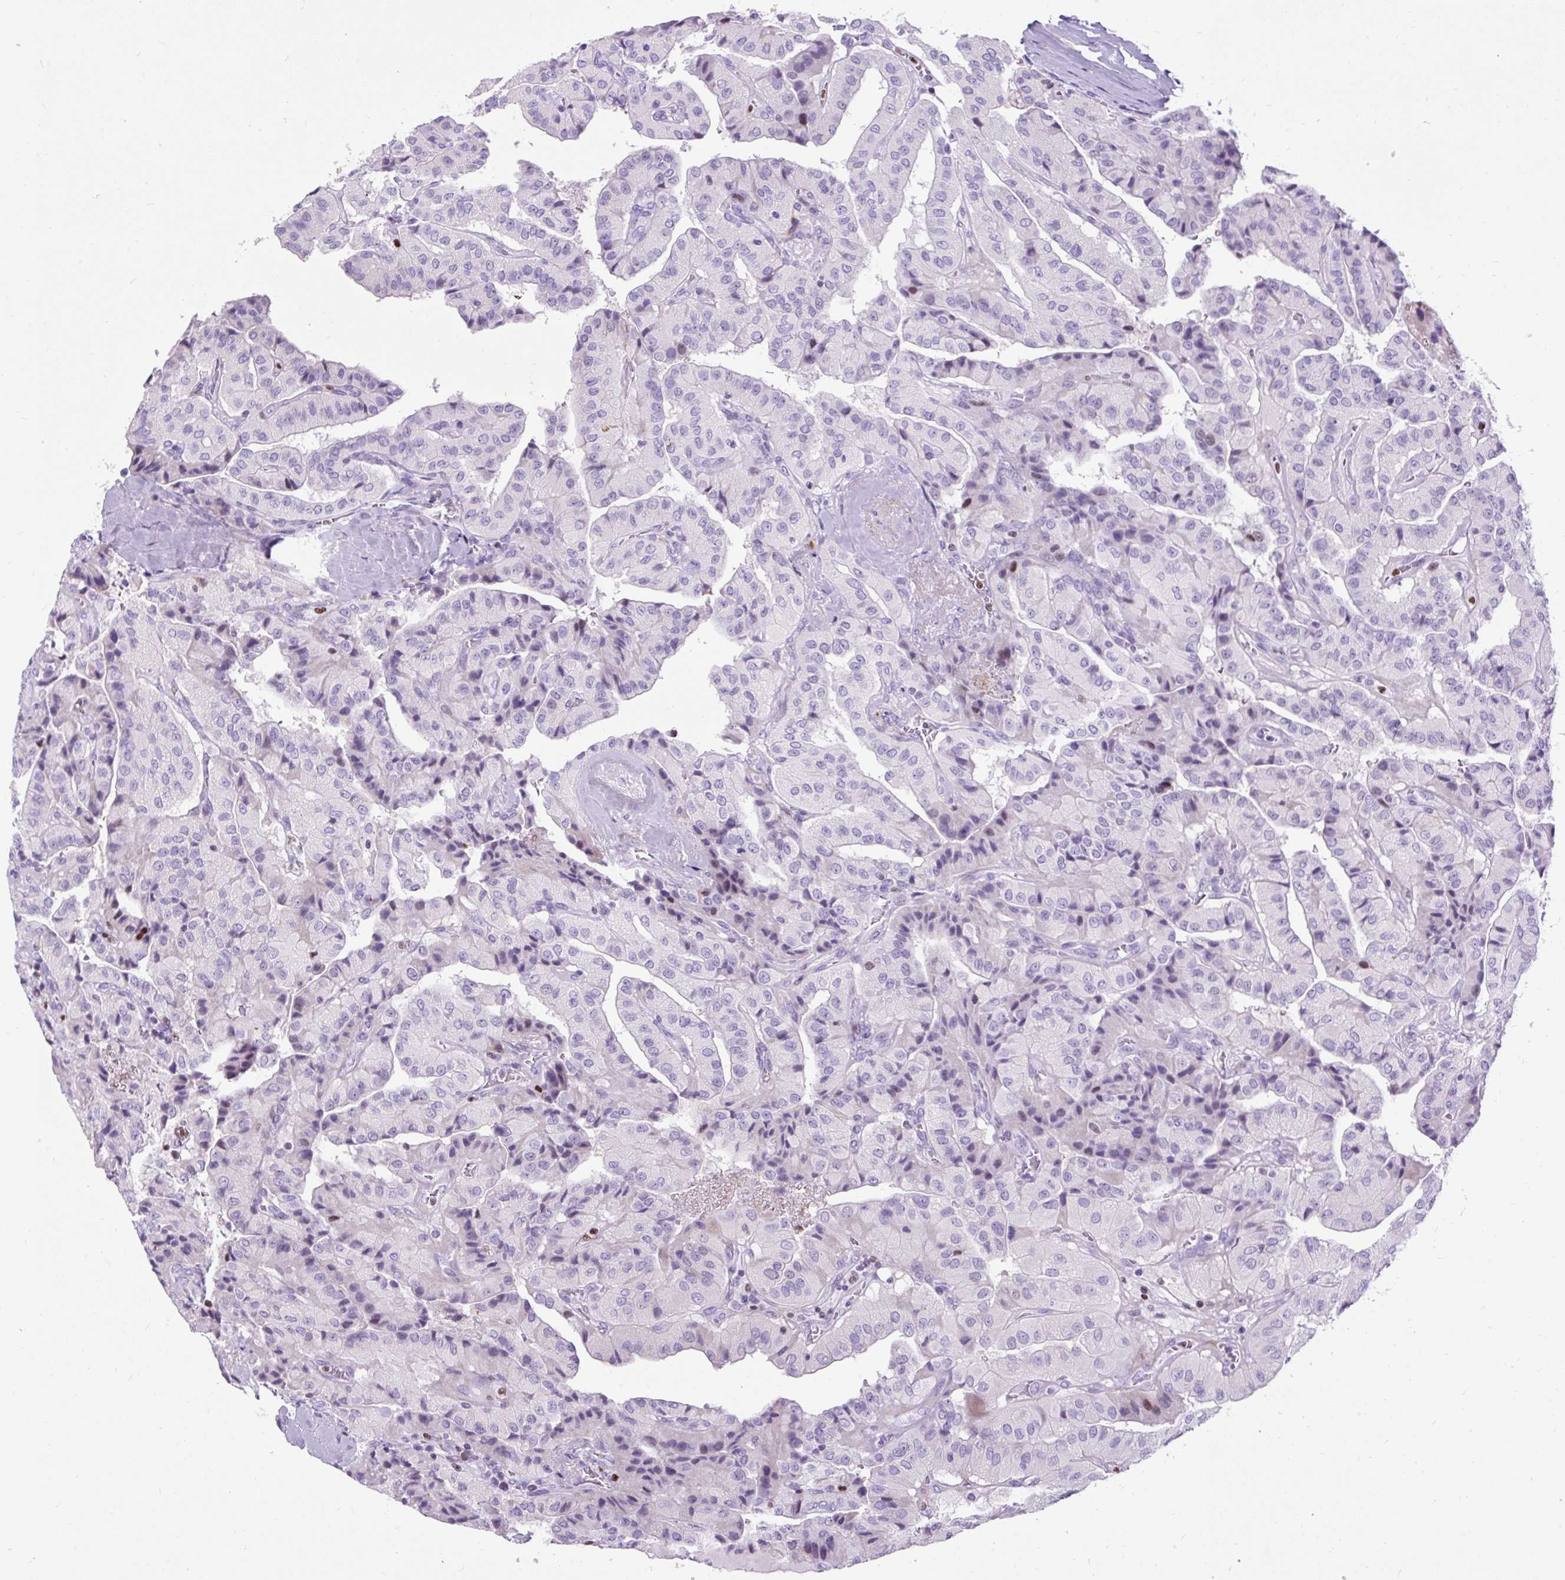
{"staining": {"intensity": "negative", "quantity": "none", "location": "none"}, "tissue": "thyroid cancer", "cell_type": "Tumor cells", "image_type": "cancer", "snomed": [{"axis": "morphology", "description": "Normal tissue, NOS"}, {"axis": "morphology", "description": "Papillary adenocarcinoma, NOS"}, {"axis": "topography", "description": "Thyroid gland"}], "caption": "Human papillary adenocarcinoma (thyroid) stained for a protein using immunohistochemistry demonstrates no expression in tumor cells.", "gene": "SPC24", "patient": {"sex": "female", "age": 59}}